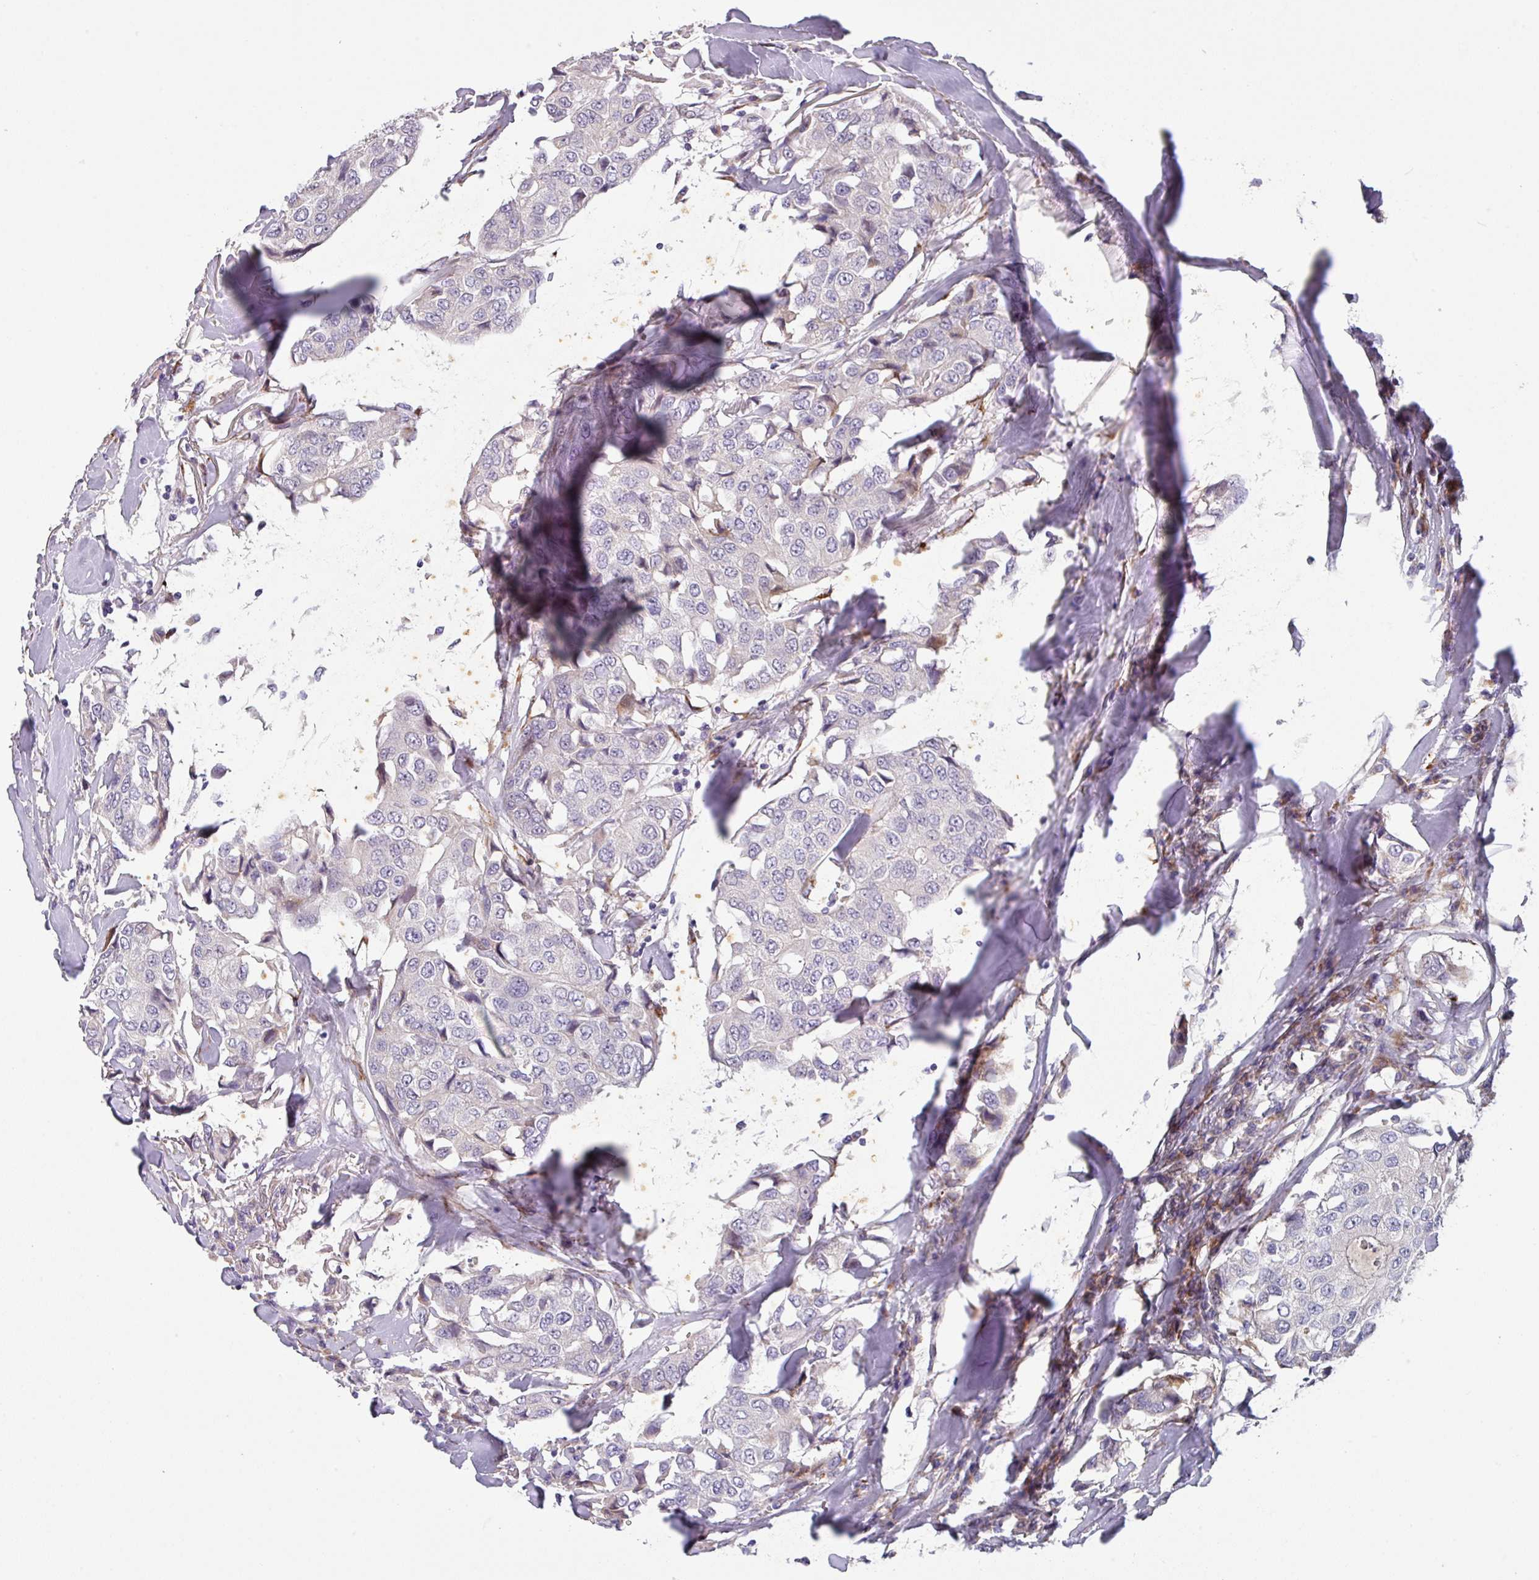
{"staining": {"intensity": "negative", "quantity": "none", "location": "none"}, "tissue": "breast cancer", "cell_type": "Tumor cells", "image_type": "cancer", "snomed": [{"axis": "morphology", "description": "Duct carcinoma"}, {"axis": "topography", "description": "Breast"}], "caption": "The histopathology image reveals no significant staining in tumor cells of infiltrating ductal carcinoma (breast). Nuclei are stained in blue.", "gene": "KLHL3", "patient": {"sex": "female", "age": 80}}